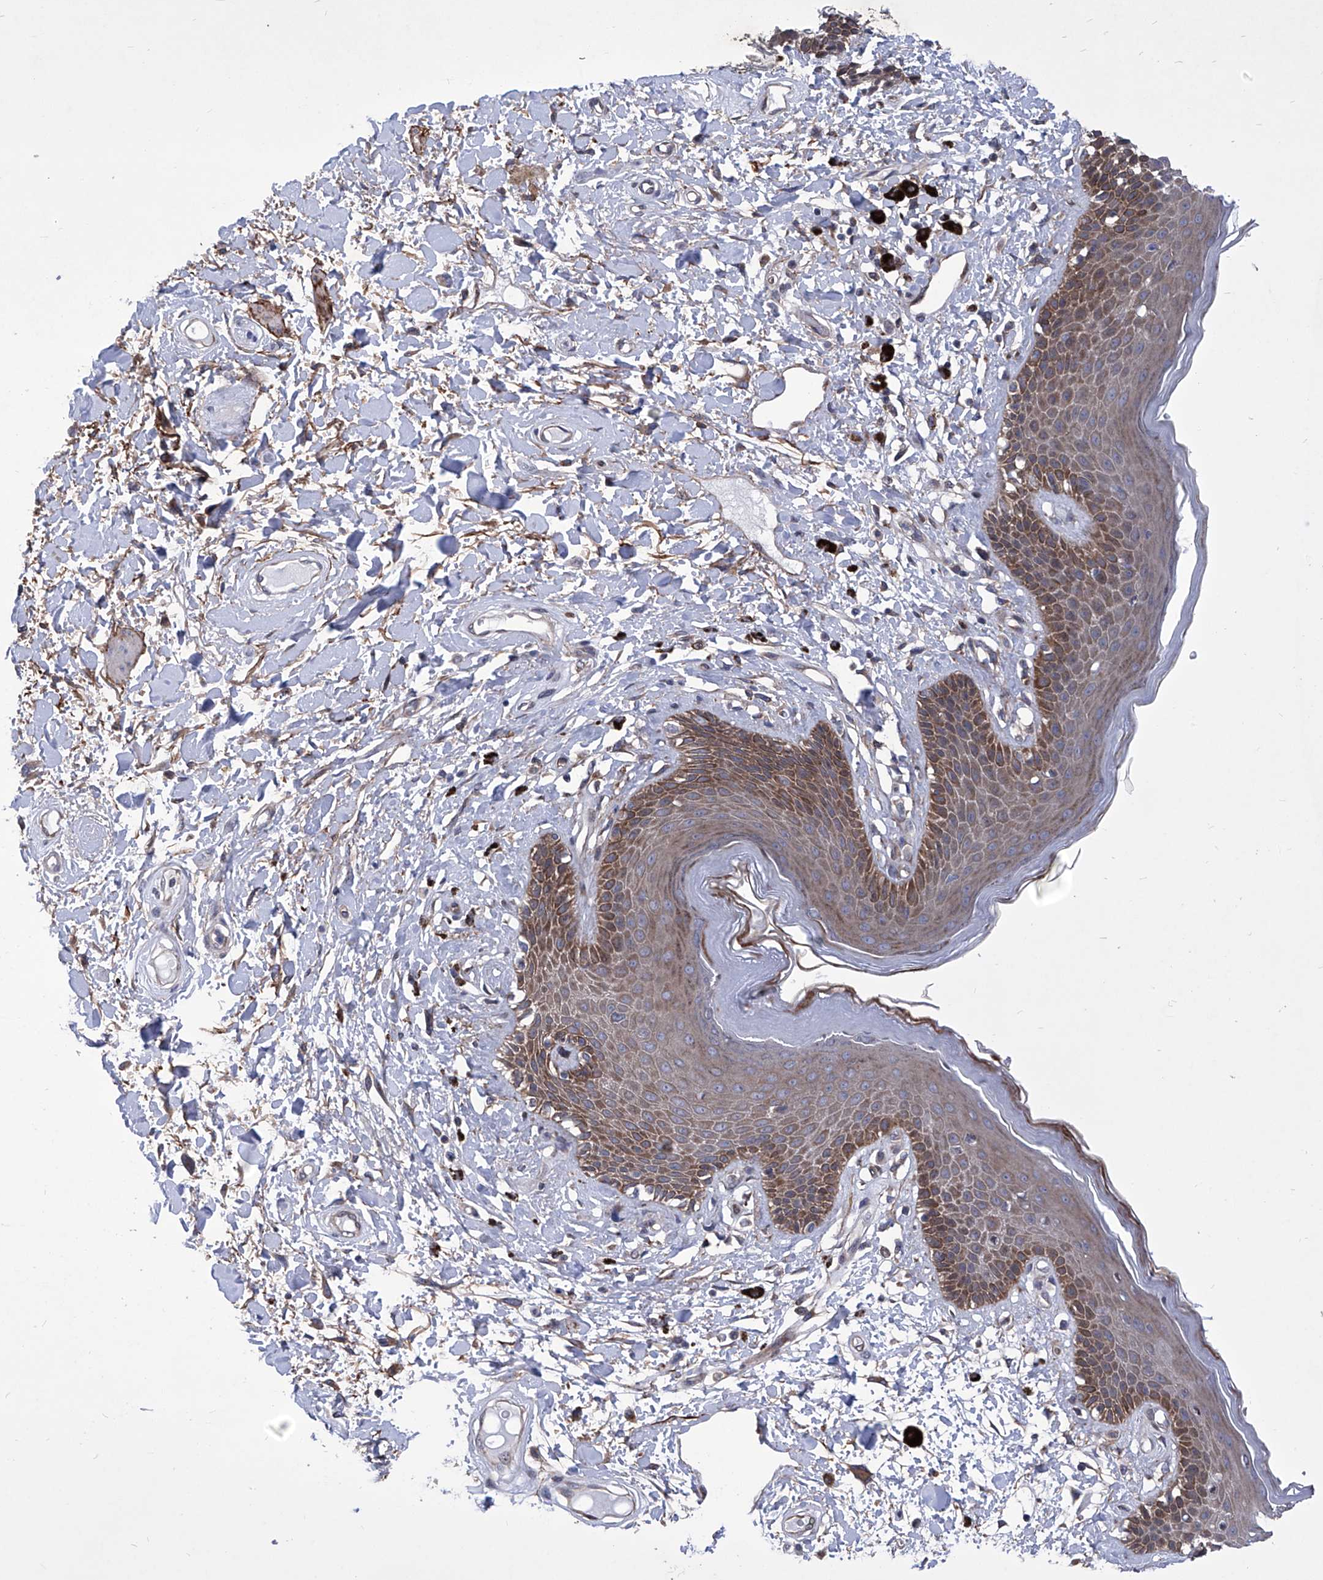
{"staining": {"intensity": "strong", "quantity": "25%-75%", "location": "cytoplasmic/membranous"}, "tissue": "skin", "cell_type": "Epidermal cells", "image_type": "normal", "snomed": [{"axis": "morphology", "description": "Normal tissue, NOS"}, {"axis": "topography", "description": "Anal"}], "caption": "Protein expression by immunohistochemistry (IHC) shows strong cytoplasmic/membranous staining in approximately 25%-75% of epidermal cells in benign skin. (brown staining indicates protein expression, while blue staining denotes nuclei).", "gene": "KTI12", "patient": {"sex": "female", "age": 78}}